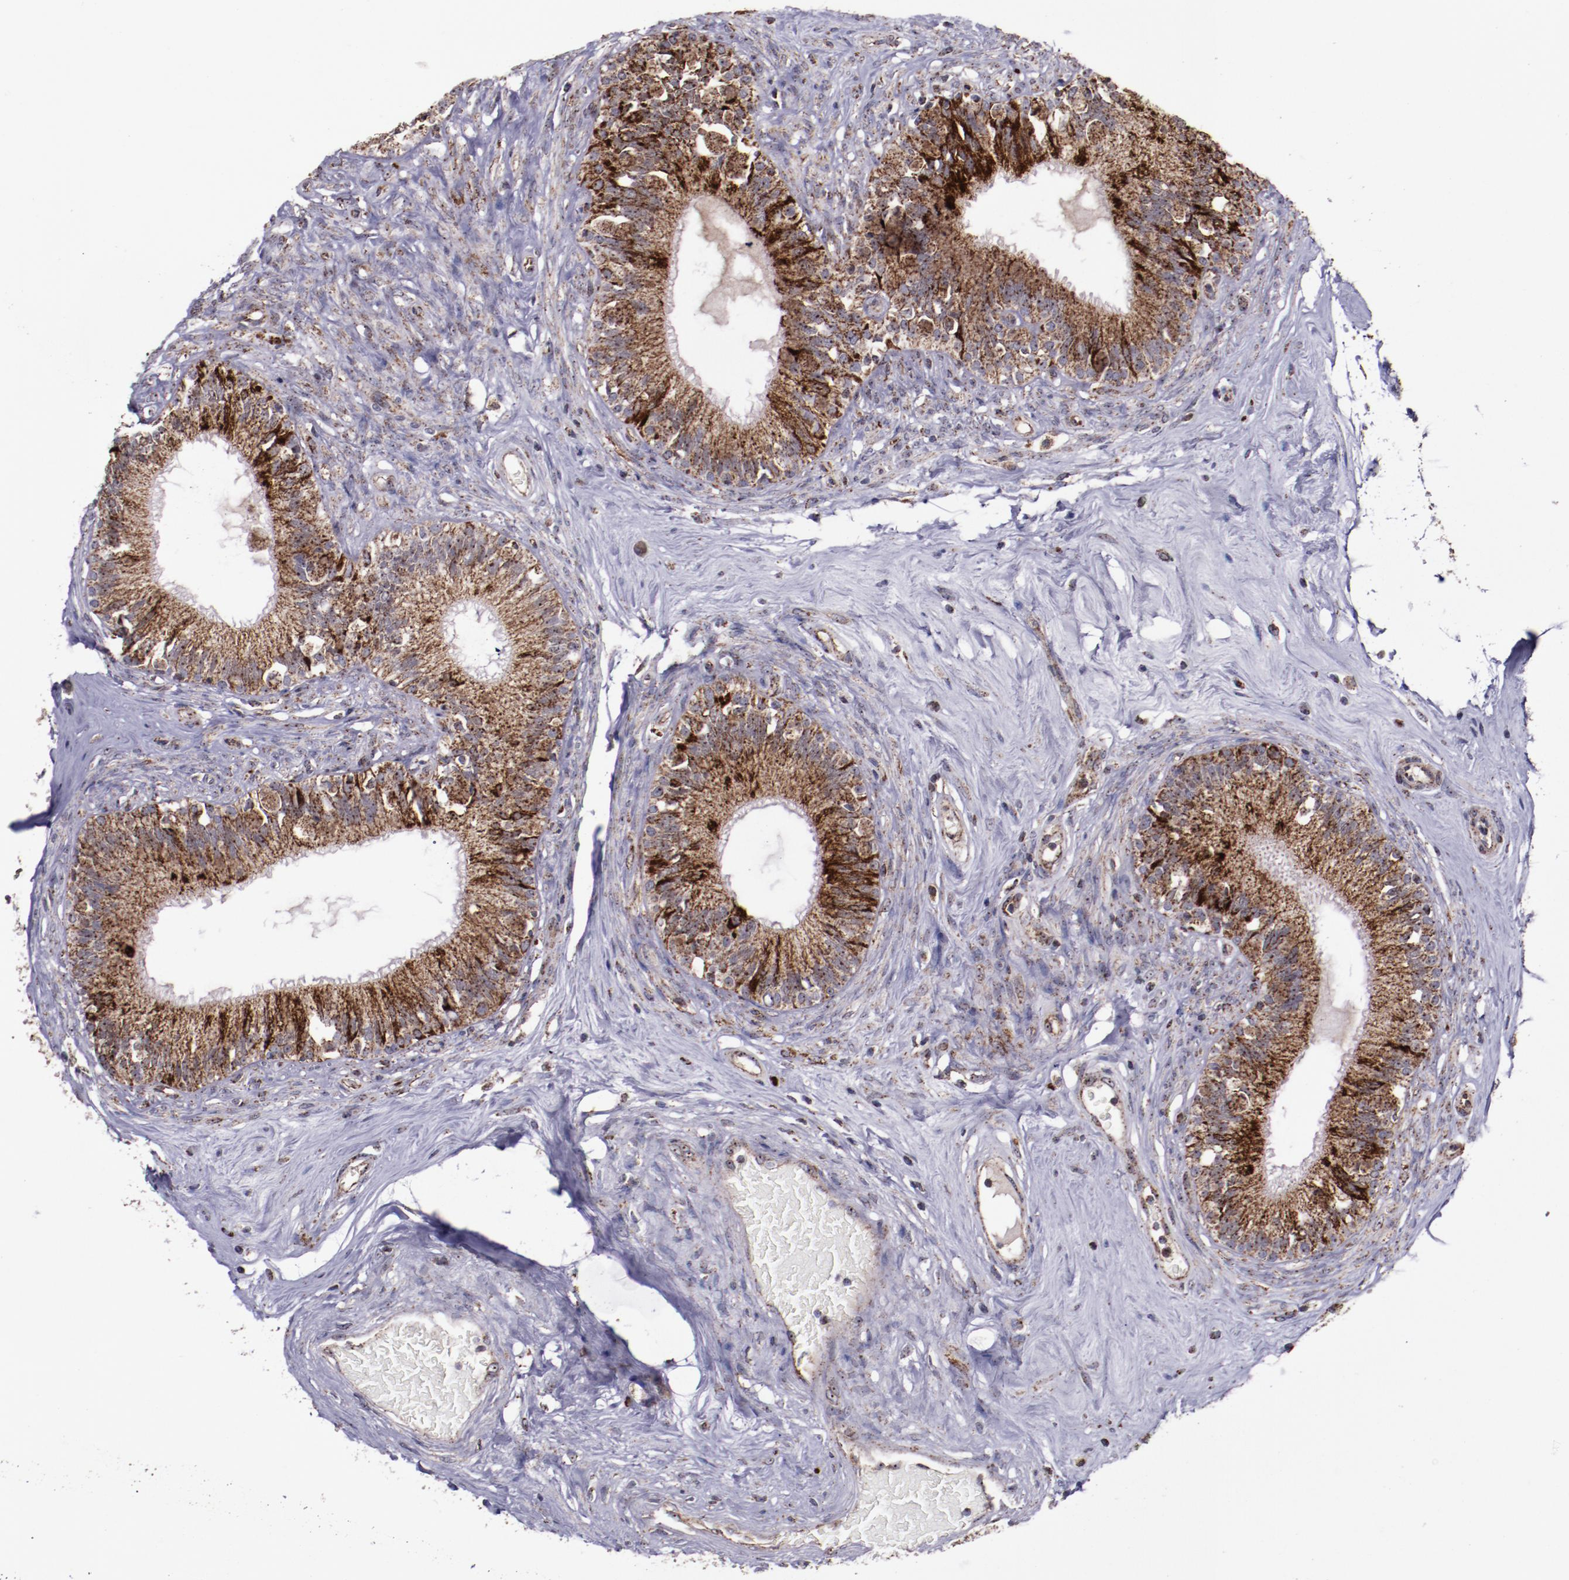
{"staining": {"intensity": "strong", "quantity": ">75%", "location": "cytoplasmic/membranous"}, "tissue": "epididymis", "cell_type": "Glandular cells", "image_type": "normal", "snomed": [{"axis": "morphology", "description": "Normal tissue, NOS"}, {"axis": "morphology", "description": "Inflammation, NOS"}, {"axis": "topography", "description": "Epididymis"}], "caption": "The micrograph exhibits a brown stain indicating the presence of a protein in the cytoplasmic/membranous of glandular cells in epididymis.", "gene": "LONP1", "patient": {"sex": "male", "age": 84}}